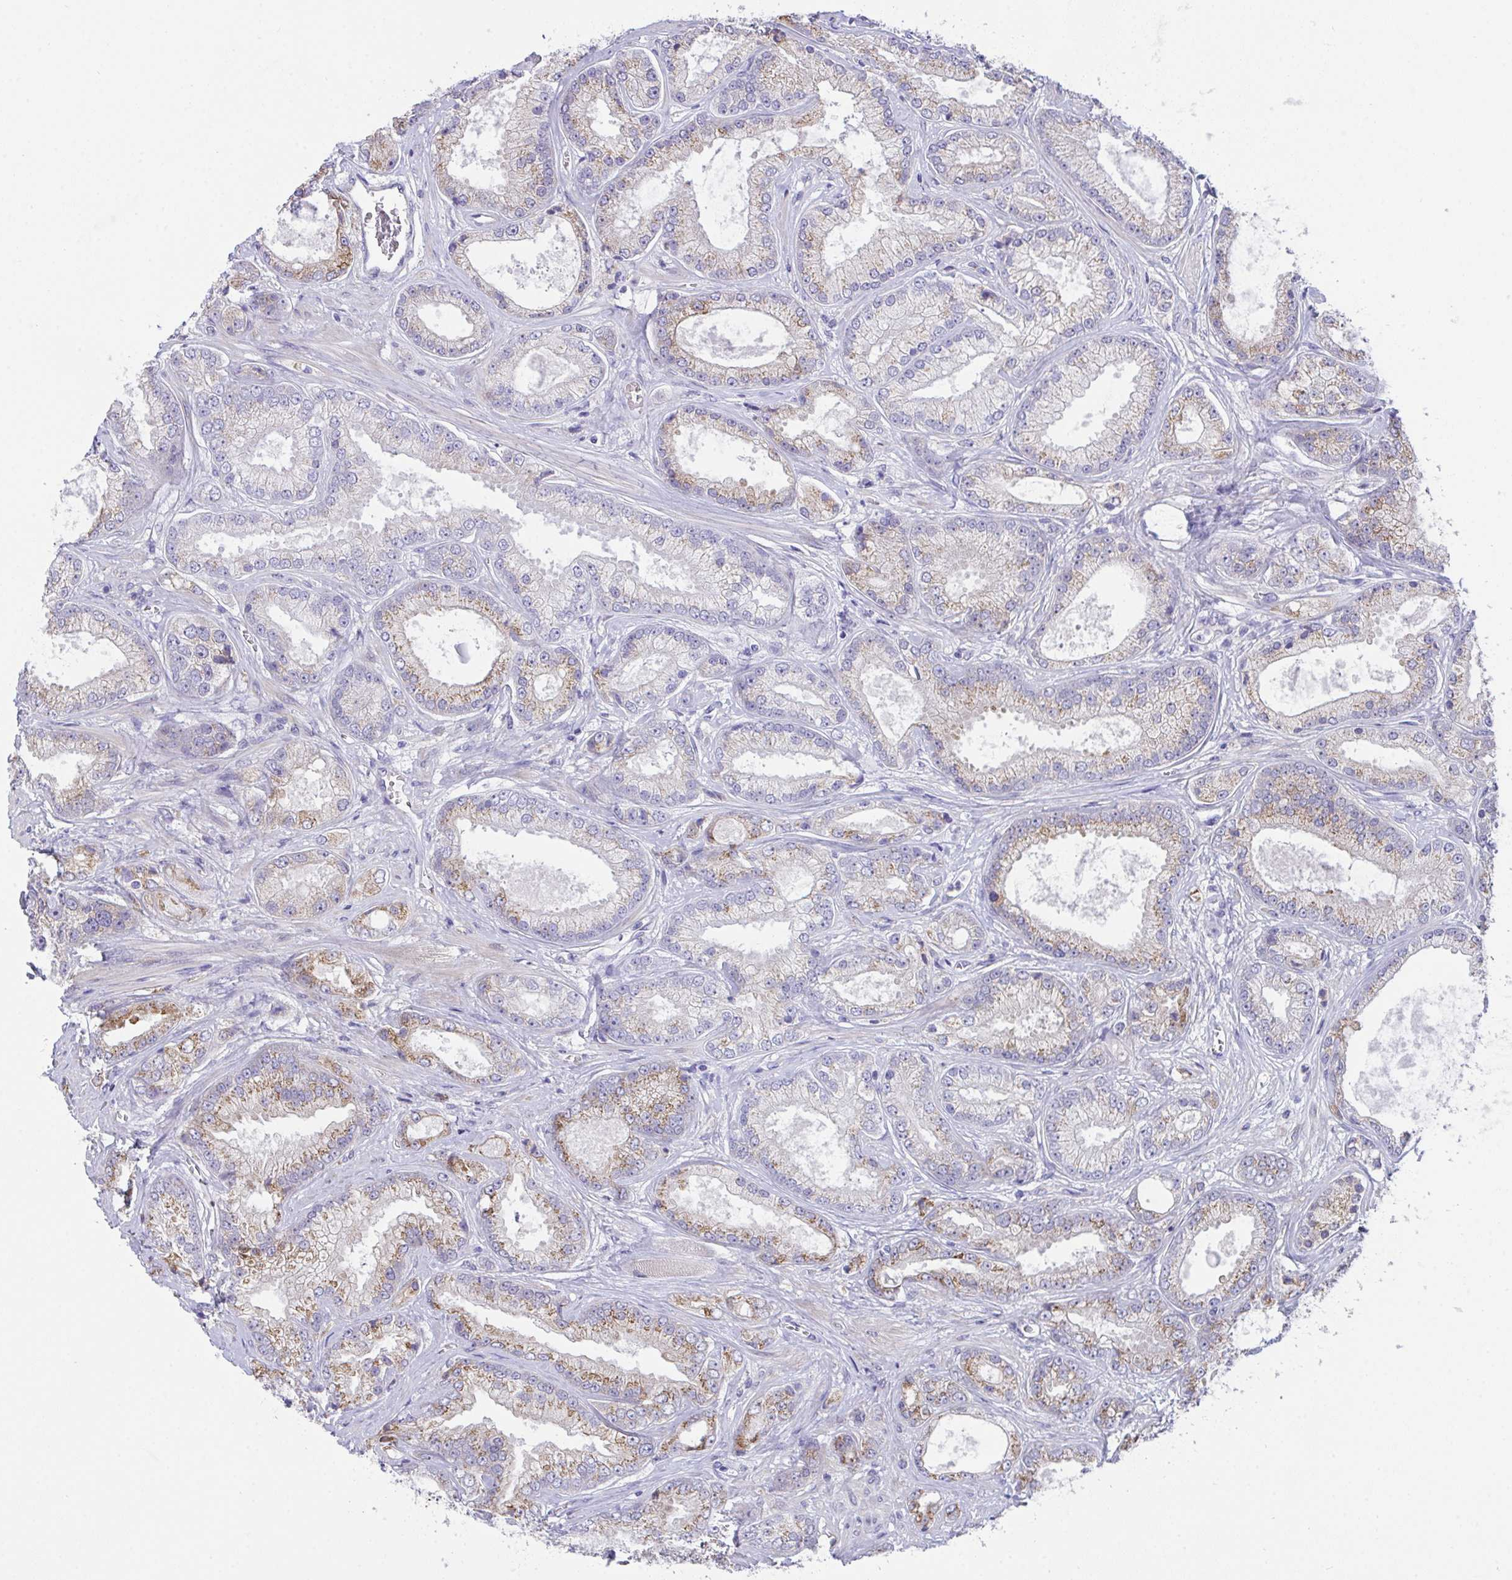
{"staining": {"intensity": "moderate", "quantity": "25%-75%", "location": "cytoplasmic/membranous"}, "tissue": "prostate cancer", "cell_type": "Tumor cells", "image_type": "cancer", "snomed": [{"axis": "morphology", "description": "Adenocarcinoma, High grade"}, {"axis": "topography", "description": "Prostate"}], "caption": "This photomicrograph exhibits prostate cancer (high-grade adenocarcinoma) stained with immunohistochemistry (IHC) to label a protein in brown. The cytoplasmic/membranous of tumor cells show moderate positivity for the protein. Nuclei are counter-stained blue.", "gene": "MIA3", "patient": {"sex": "male", "age": 67}}